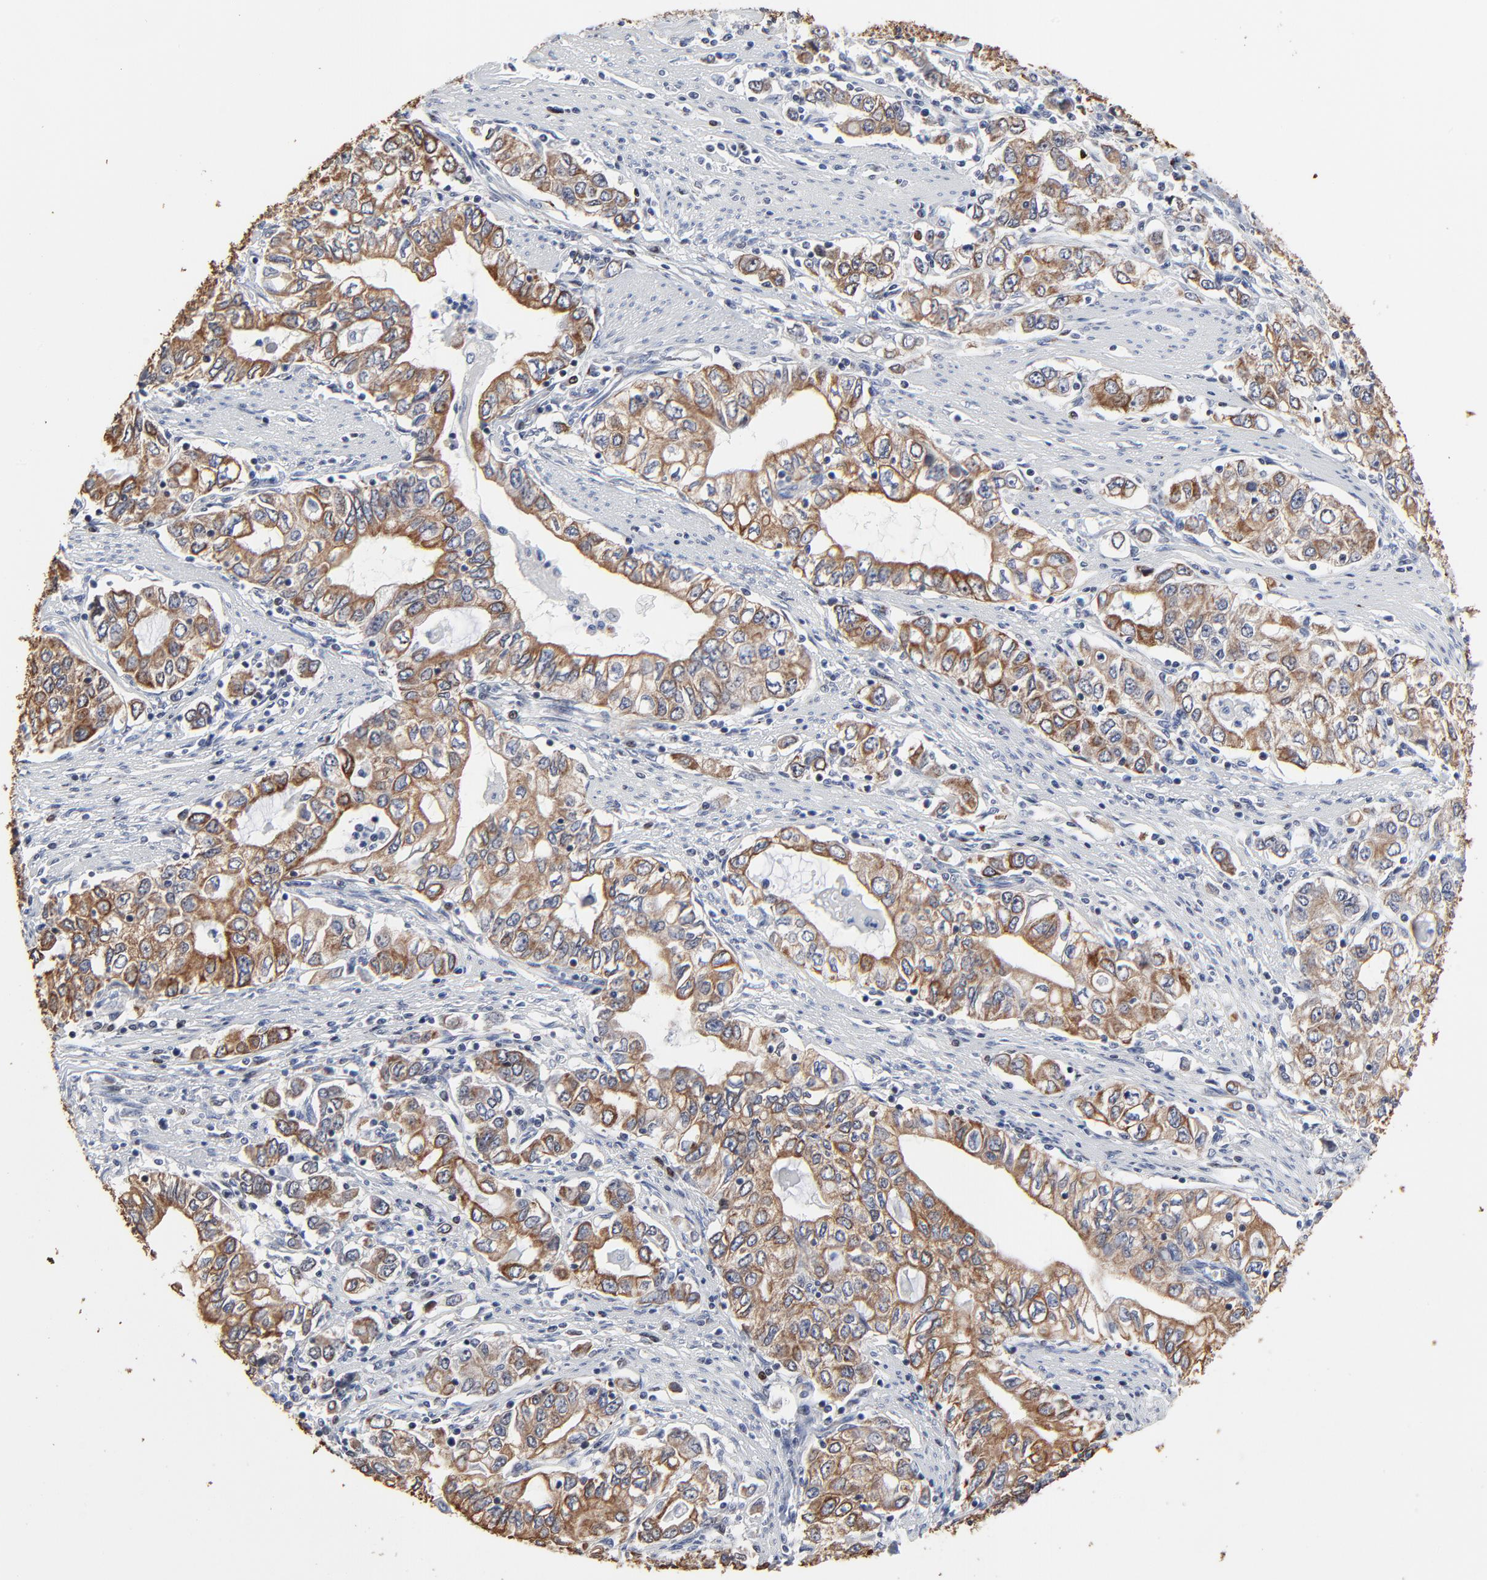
{"staining": {"intensity": "moderate", "quantity": ">75%", "location": "cytoplasmic/membranous"}, "tissue": "stomach cancer", "cell_type": "Tumor cells", "image_type": "cancer", "snomed": [{"axis": "morphology", "description": "Adenocarcinoma, NOS"}, {"axis": "topography", "description": "Stomach, lower"}], "caption": "A medium amount of moderate cytoplasmic/membranous expression is identified in about >75% of tumor cells in stomach cancer tissue.", "gene": "LNX1", "patient": {"sex": "female", "age": 72}}